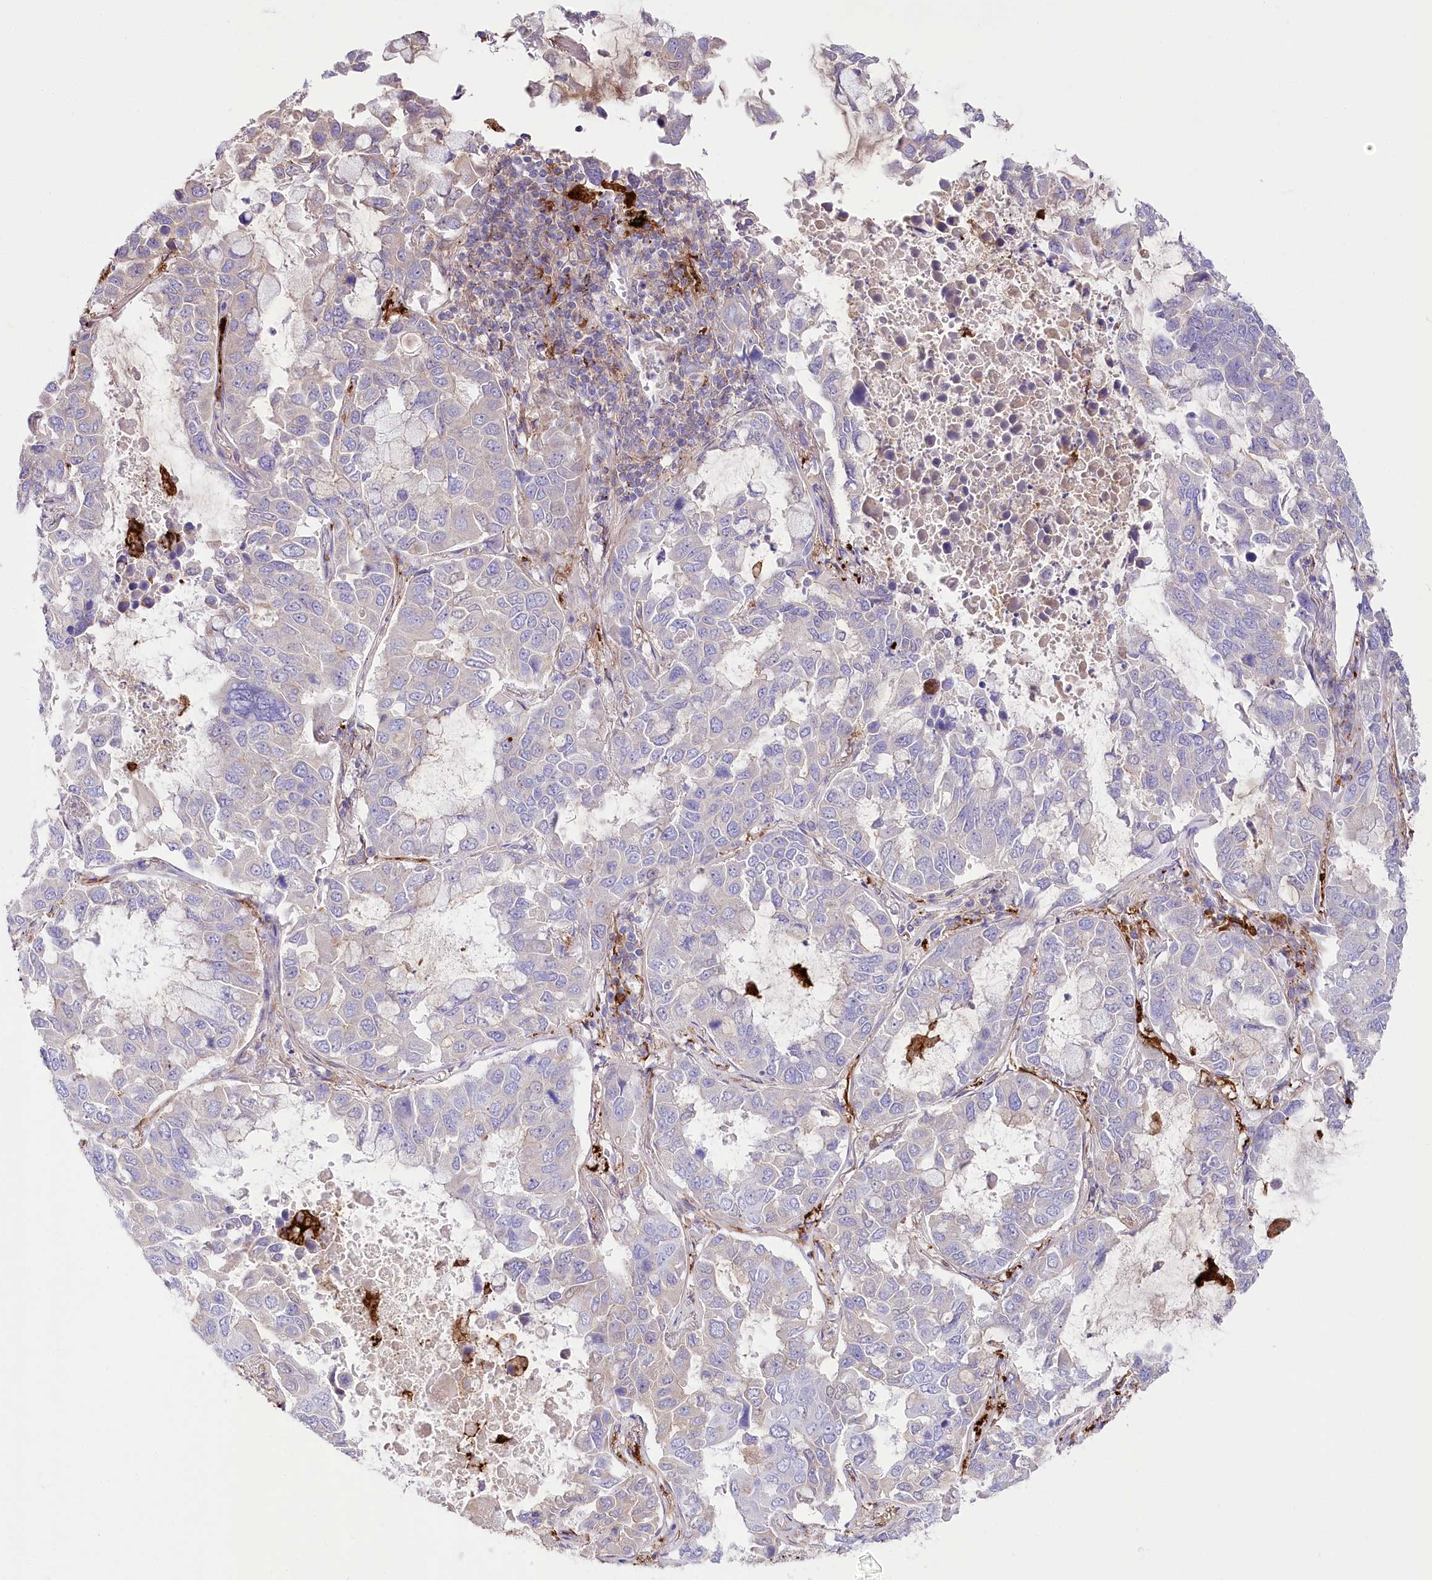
{"staining": {"intensity": "moderate", "quantity": "<25%", "location": "cytoplasmic/membranous"}, "tissue": "lung cancer", "cell_type": "Tumor cells", "image_type": "cancer", "snomed": [{"axis": "morphology", "description": "Adenocarcinoma, NOS"}, {"axis": "topography", "description": "Lung"}], "caption": "Immunohistochemical staining of human lung cancer demonstrates low levels of moderate cytoplasmic/membranous positivity in about <25% of tumor cells.", "gene": "DNAJC19", "patient": {"sex": "male", "age": 64}}